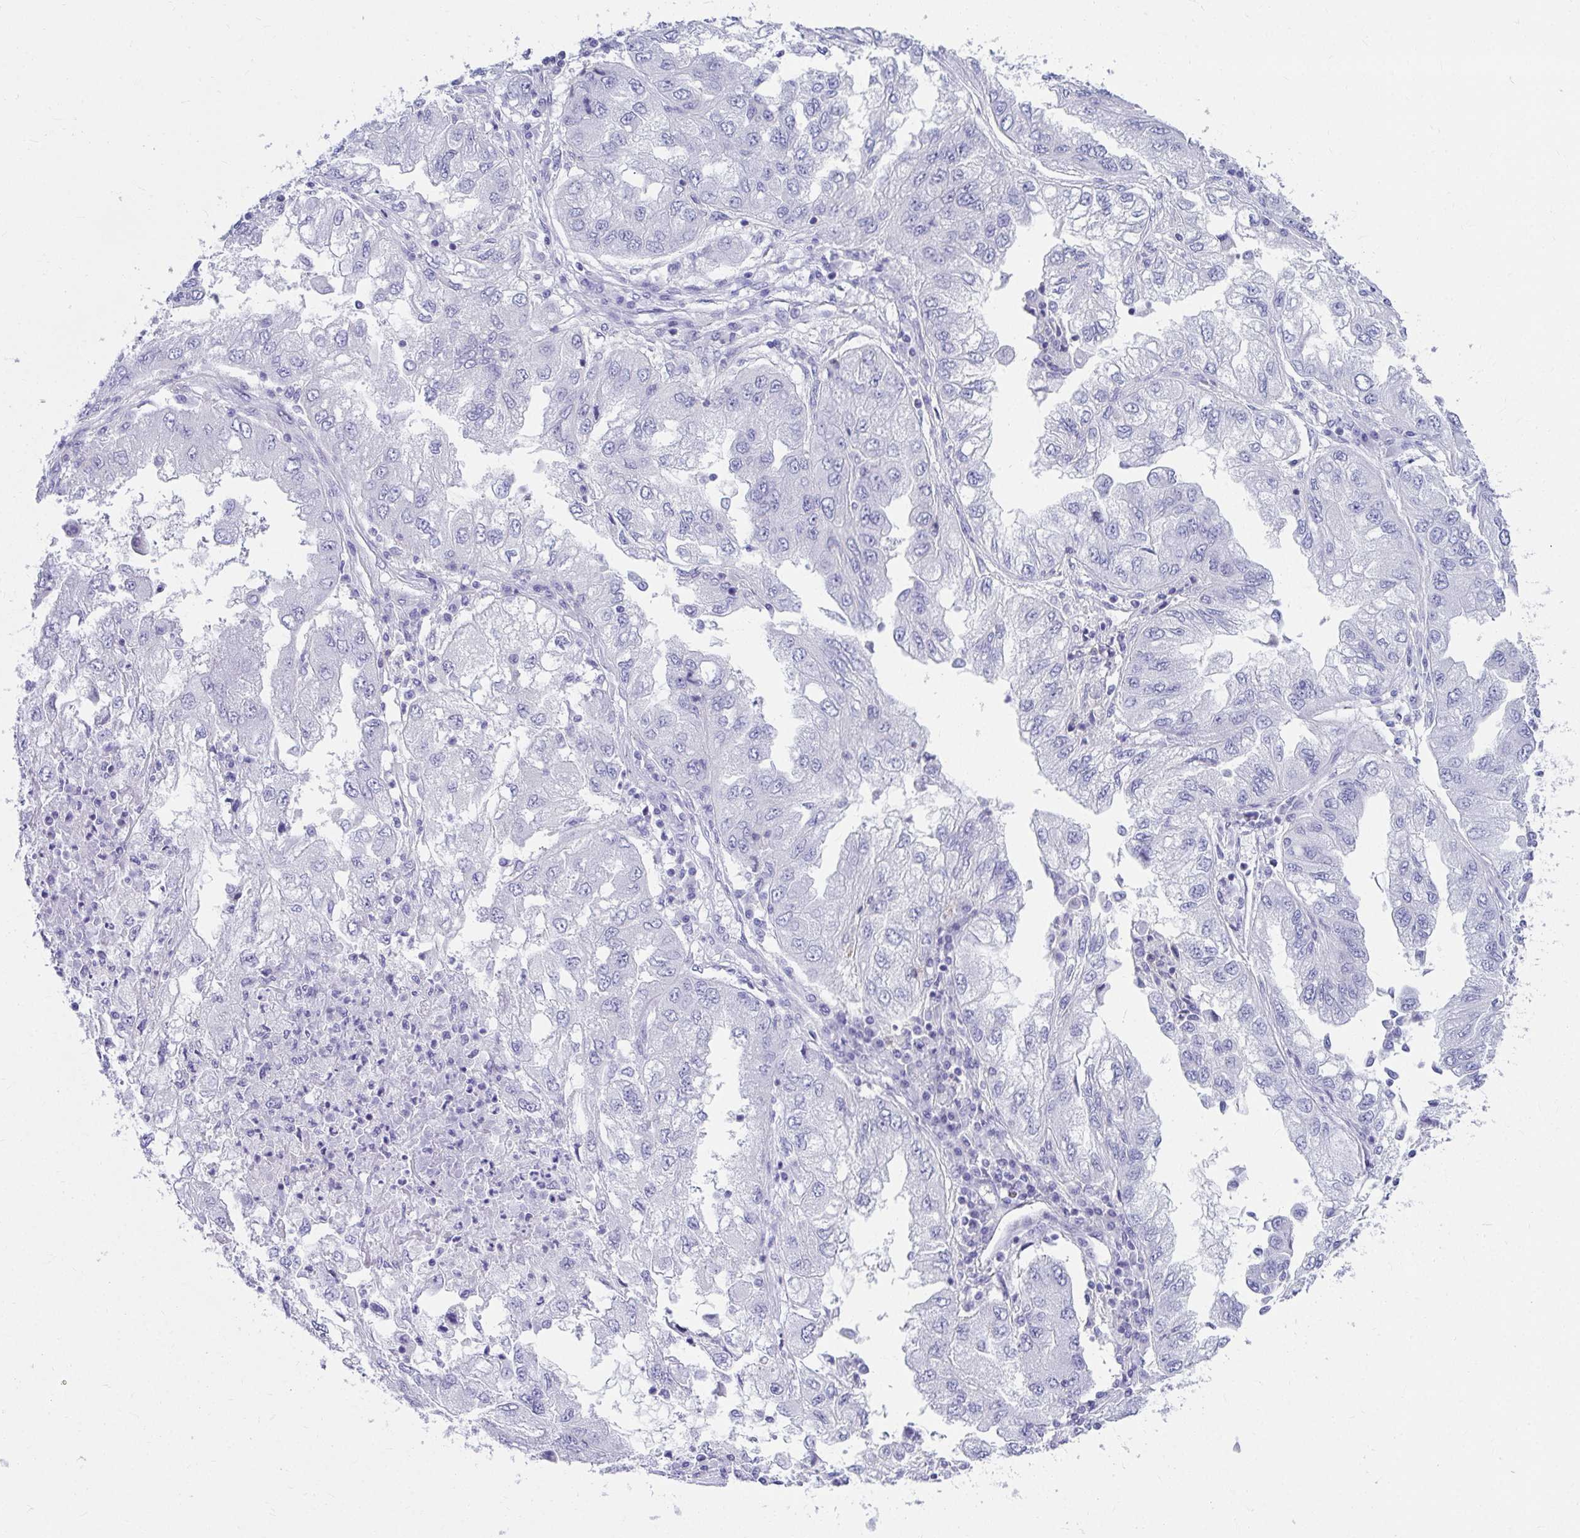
{"staining": {"intensity": "negative", "quantity": "none", "location": "none"}, "tissue": "lung cancer", "cell_type": "Tumor cells", "image_type": "cancer", "snomed": [{"axis": "morphology", "description": "Adenocarcinoma, NOS"}, {"axis": "morphology", "description": "Adenocarcinoma primary or metastatic"}, {"axis": "topography", "description": "Lung"}], "caption": "Tumor cells are negative for protein expression in human lung cancer (adenocarcinoma primary or metastatic).", "gene": "C19orf81", "patient": {"sex": "male", "age": 74}}